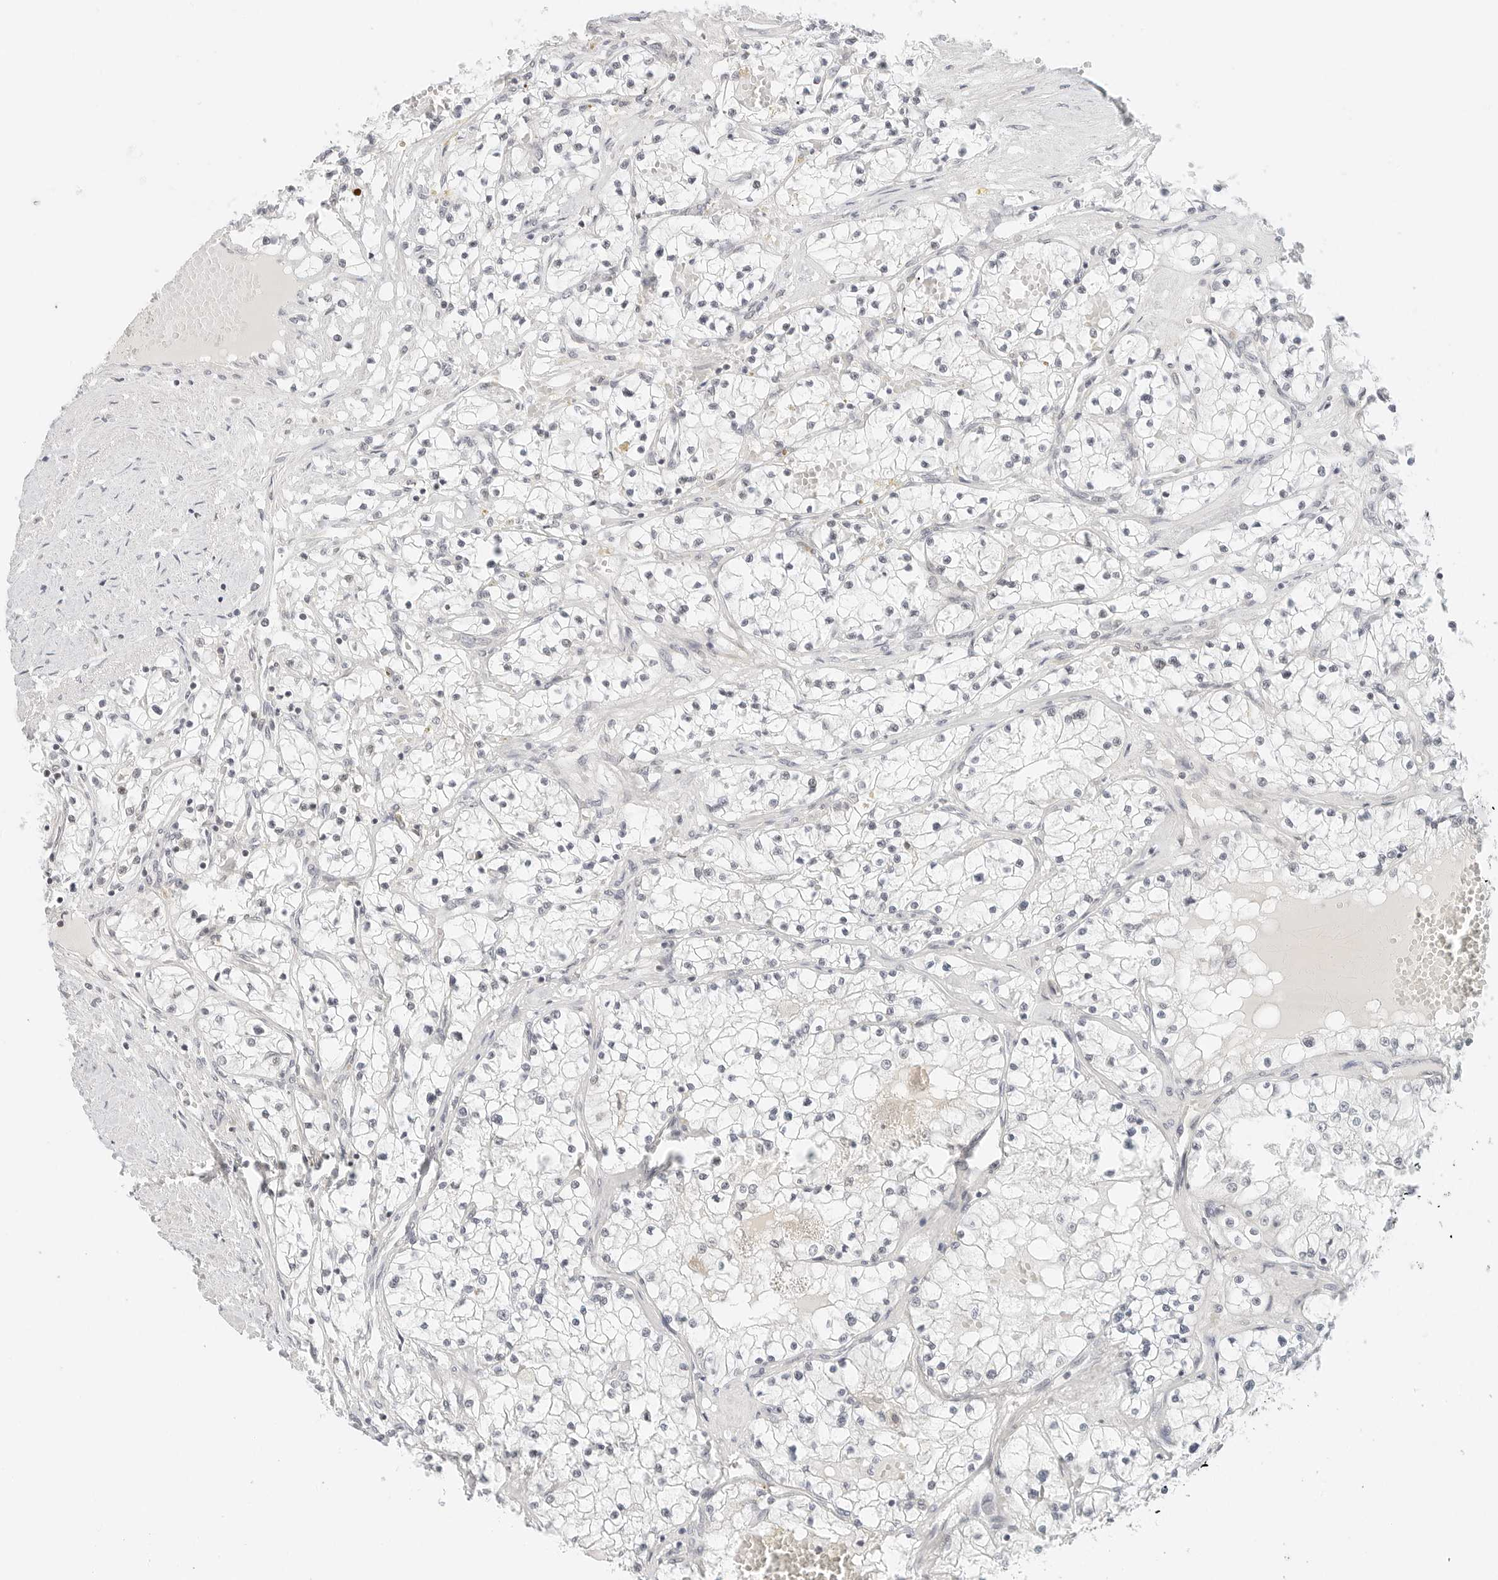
{"staining": {"intensity": "negative", "quantity": "none", "location": "none"}, "tissue": "renal cancer", "cell_type": "Tumor cells", "image_type": "cancer", "snomed": [{"axis": "morphology", "description": "Normal tissue, NOS"}, {"axis": "morphology", "description": "Adenocarcinoma, NOS"}, {"axis": "topography", "description": "Kidney"}], "caption": "Immunohistochemistry micrograph of human renal adenocarcinoma stained for a protein (brown), which displays no staining in tumor cells. (Stains: DAB immunohistochemistry (IHC) with hematoxylin counter stain, Microscopy: brightfield microscopy at high magnification).", "gene": "NEO1", "patient": {"sex": "male", "age": 68}}